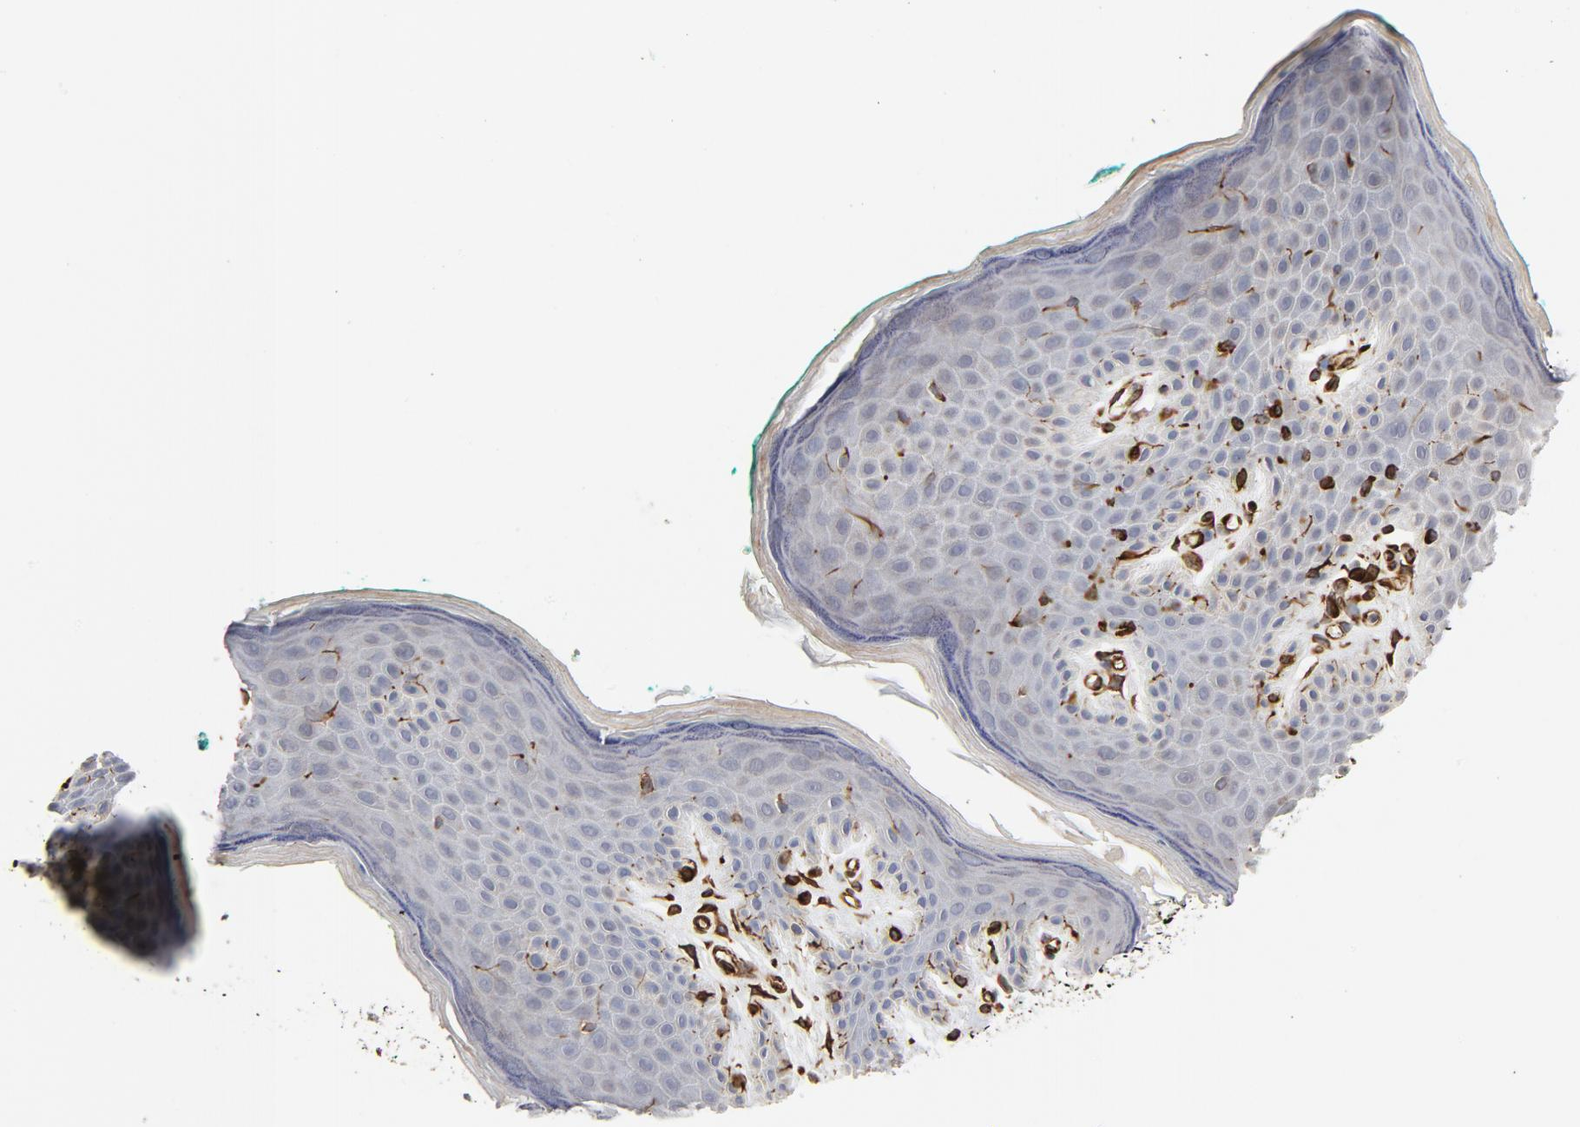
{"staining": {"intensity": "negative", "quantity": "none", "location": "none"}, "tissue": "skin", "cell_type": "Epidermal cells", "image_type": "normal", "snomed": [{"axis": "morphology", "description": "Normal tissue, NOS"}, {"axis": "topography", "description": "Anal"}], "caption": "A micrograph of human skin is negative for staining in epidermal cells. (Immunohistochemistry (ihc), brightfield microscopy, high magnification).", "gene": "FAM118A", "patient": {"sex": "male", "age": 74}}